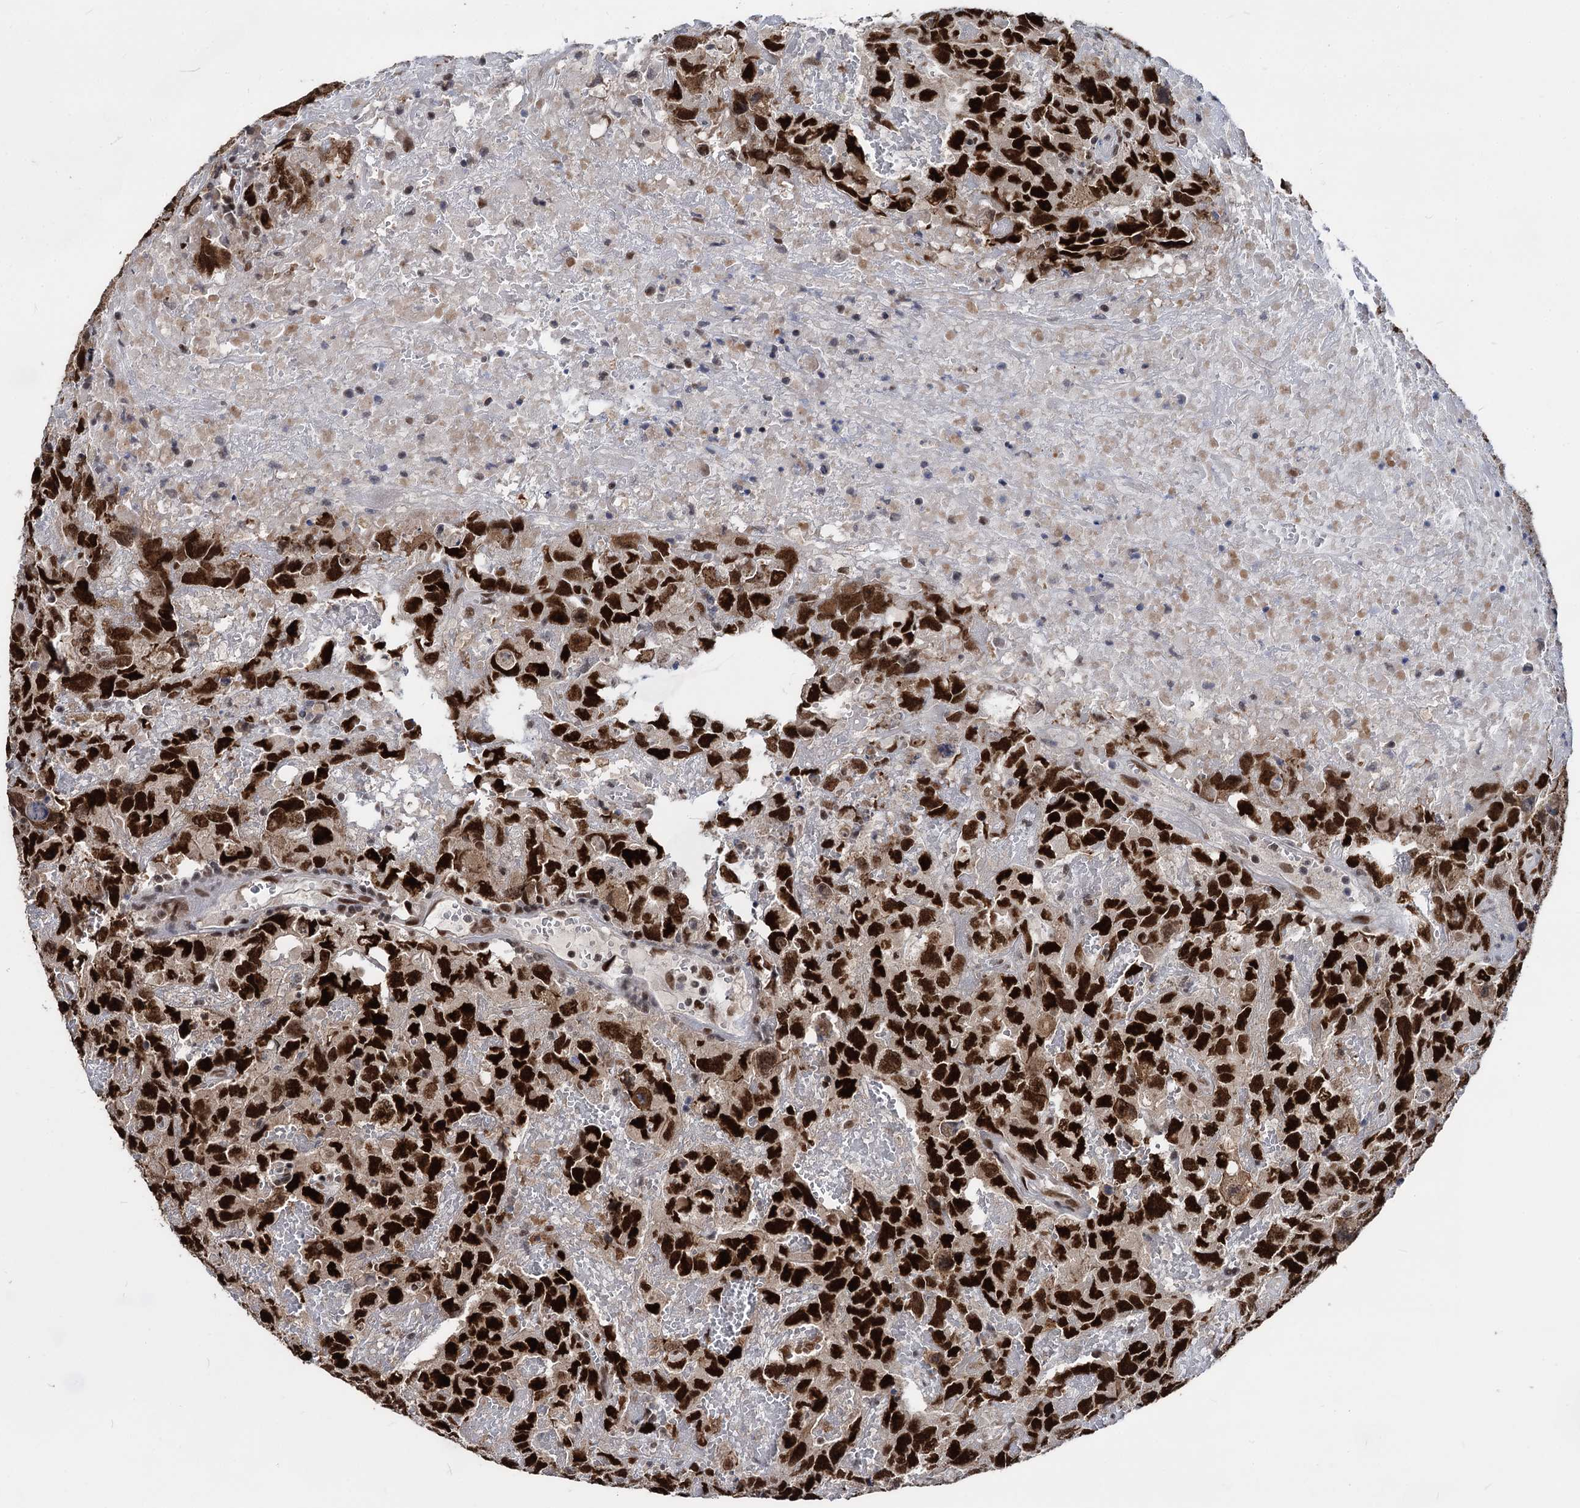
{"staining": {"intensity": "strong", "quantity": ">75%", "location": "nuclear"}, "tissue": "testis cancer", "cell_type": "Tumor cells", "image_type": "cancer", "snomed": [{"axis": "morphology", "description": "Carcinoma, Embryonal, NOS"}, {"axis": "topography", "description": "Testis"}], "caption": "The image shows staining of testis cancer, revealing strong nuclear protein expression (brown color) within tumor cells.", "gene": "GALNT11", "patient": {"sex": "male", "age": 45}}